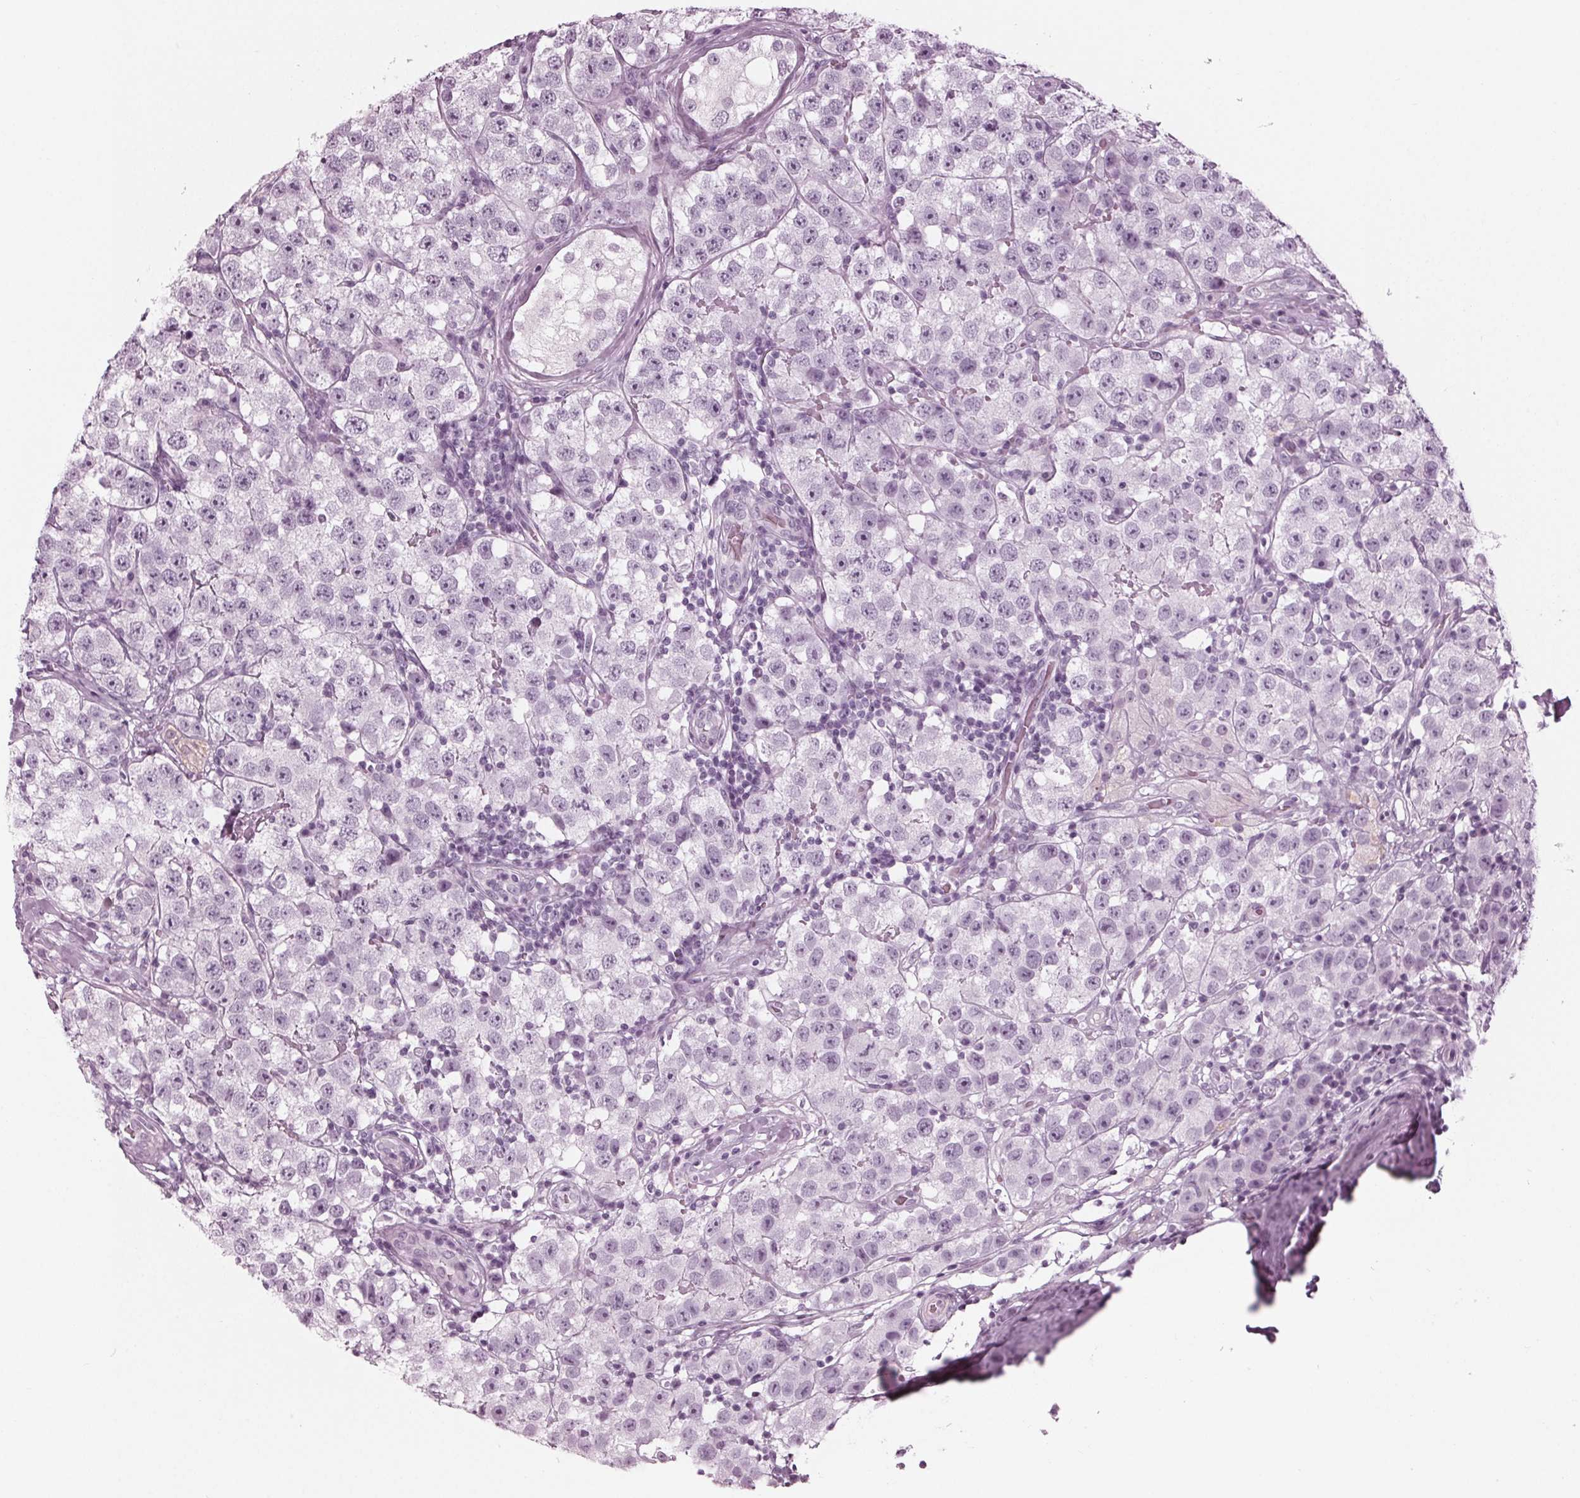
{"staining": {"intensity": "negative", "quantity": "none", "location": "none"}, "tissue": "testis cancer", "cell_type": "Tumor cells", "image_type": "cancer", "snomed": [{"axis": "morphology", "description": "Seminoma, NOS"}, {"axis": "topography", "description": "Testis"}], "caption": "Immunohistochemical staining of testis cancer demonstrates no significant expression in tumor cells.", "gene": "KRT28", "patient": {"sex": "male", "age": 34}}